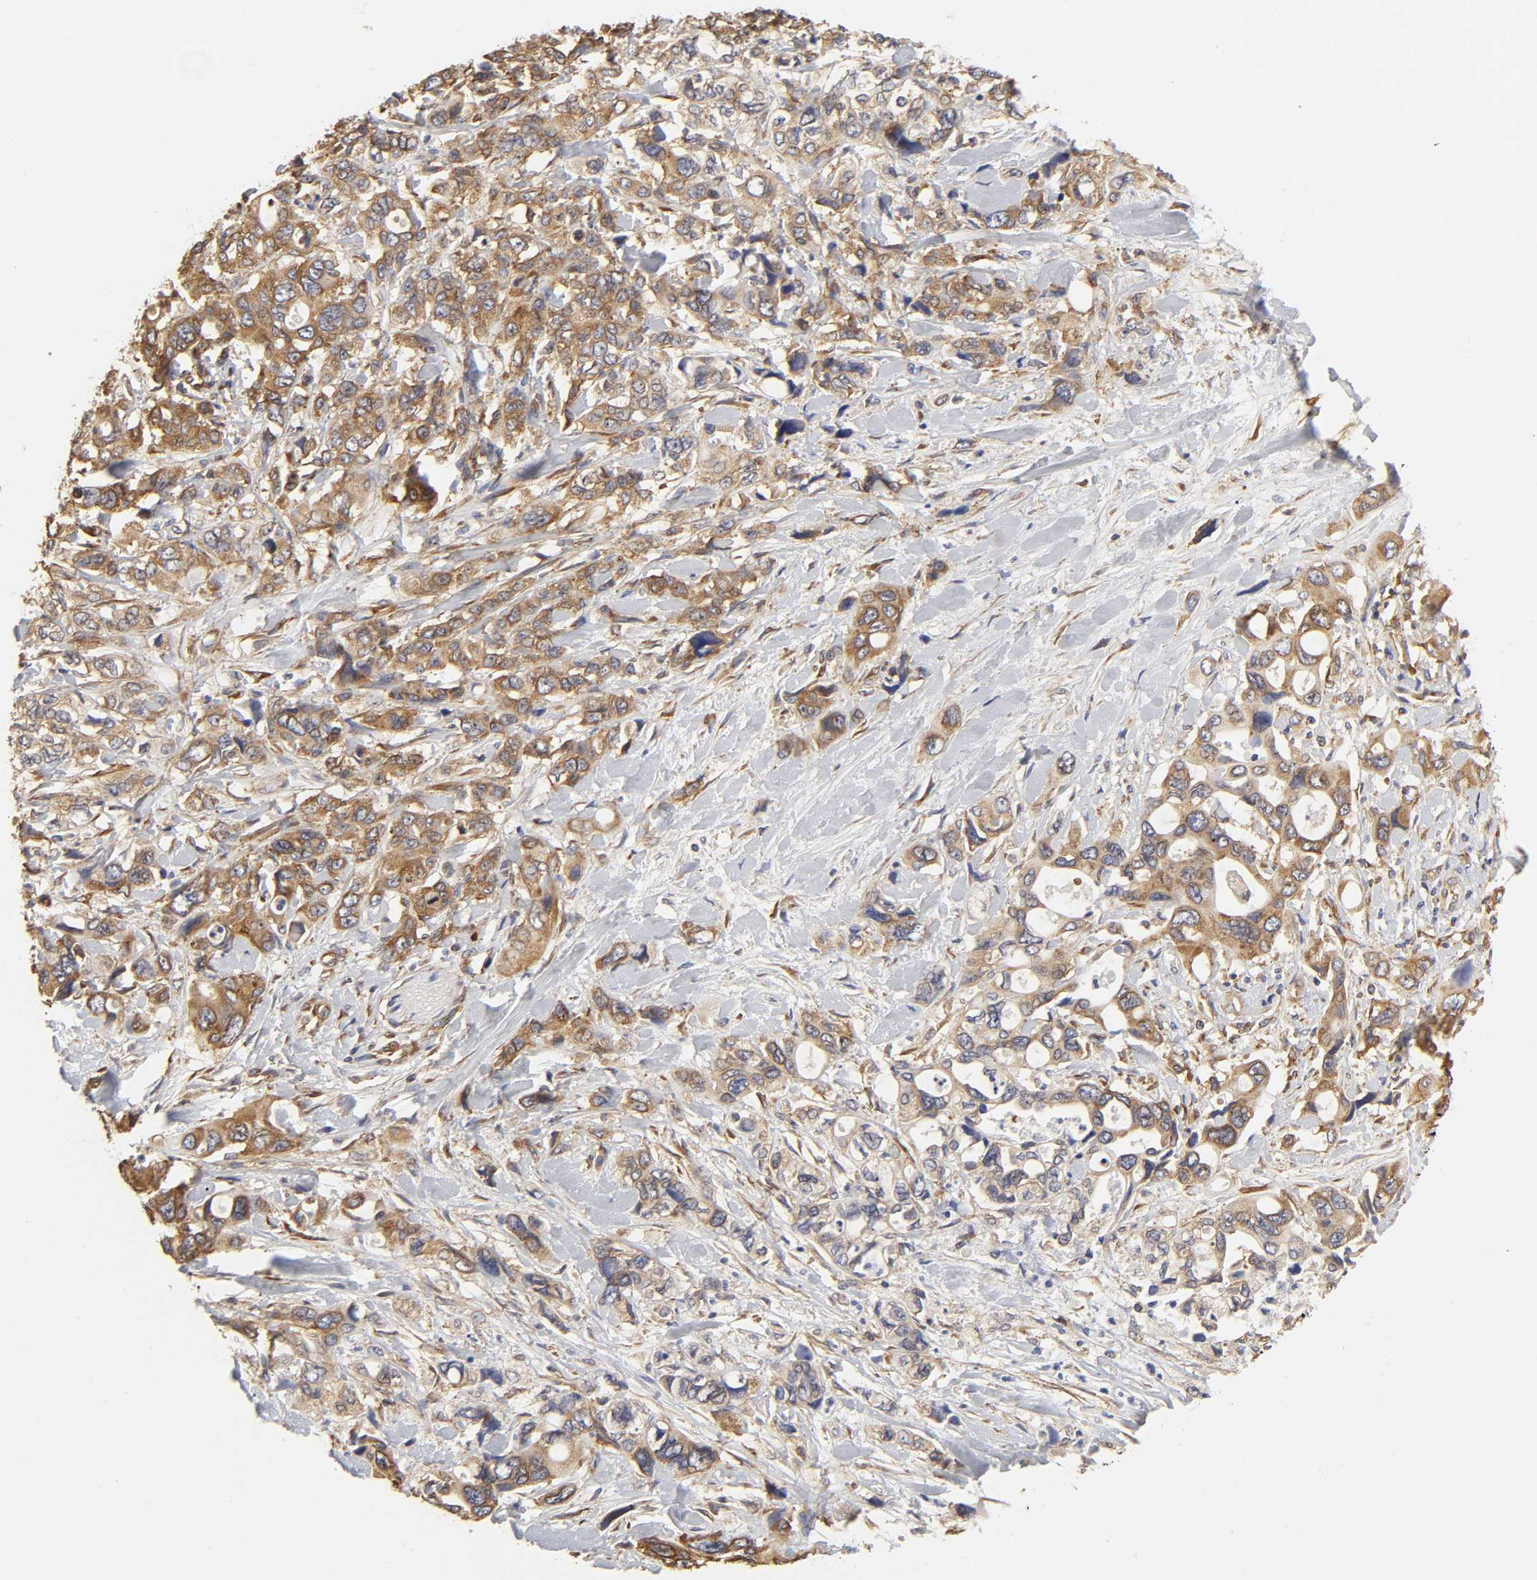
{"staining": {"intensity": "strong", "quantity": ">75%", "location": "cytoplasmic/membranous"}, "tissue": "pancreatic cancer", "cell_type": "Tumor cells", "image_type": "cancer", "snomed": [{"axis": "morphology", "description": "Adenocarcinoma, NOS"}, {"axis": "topography", "description": "Pancreas"}], "caption": "Approximately >75% of tumor cells in adenocarcinoma (pancreatic) demonstrate strong cytoplasmic/membranous protein positivity as visualized by brown immunohistochemical staining.", "gene": "RPL14", "patient": {"sex": "male", "age": 46}}